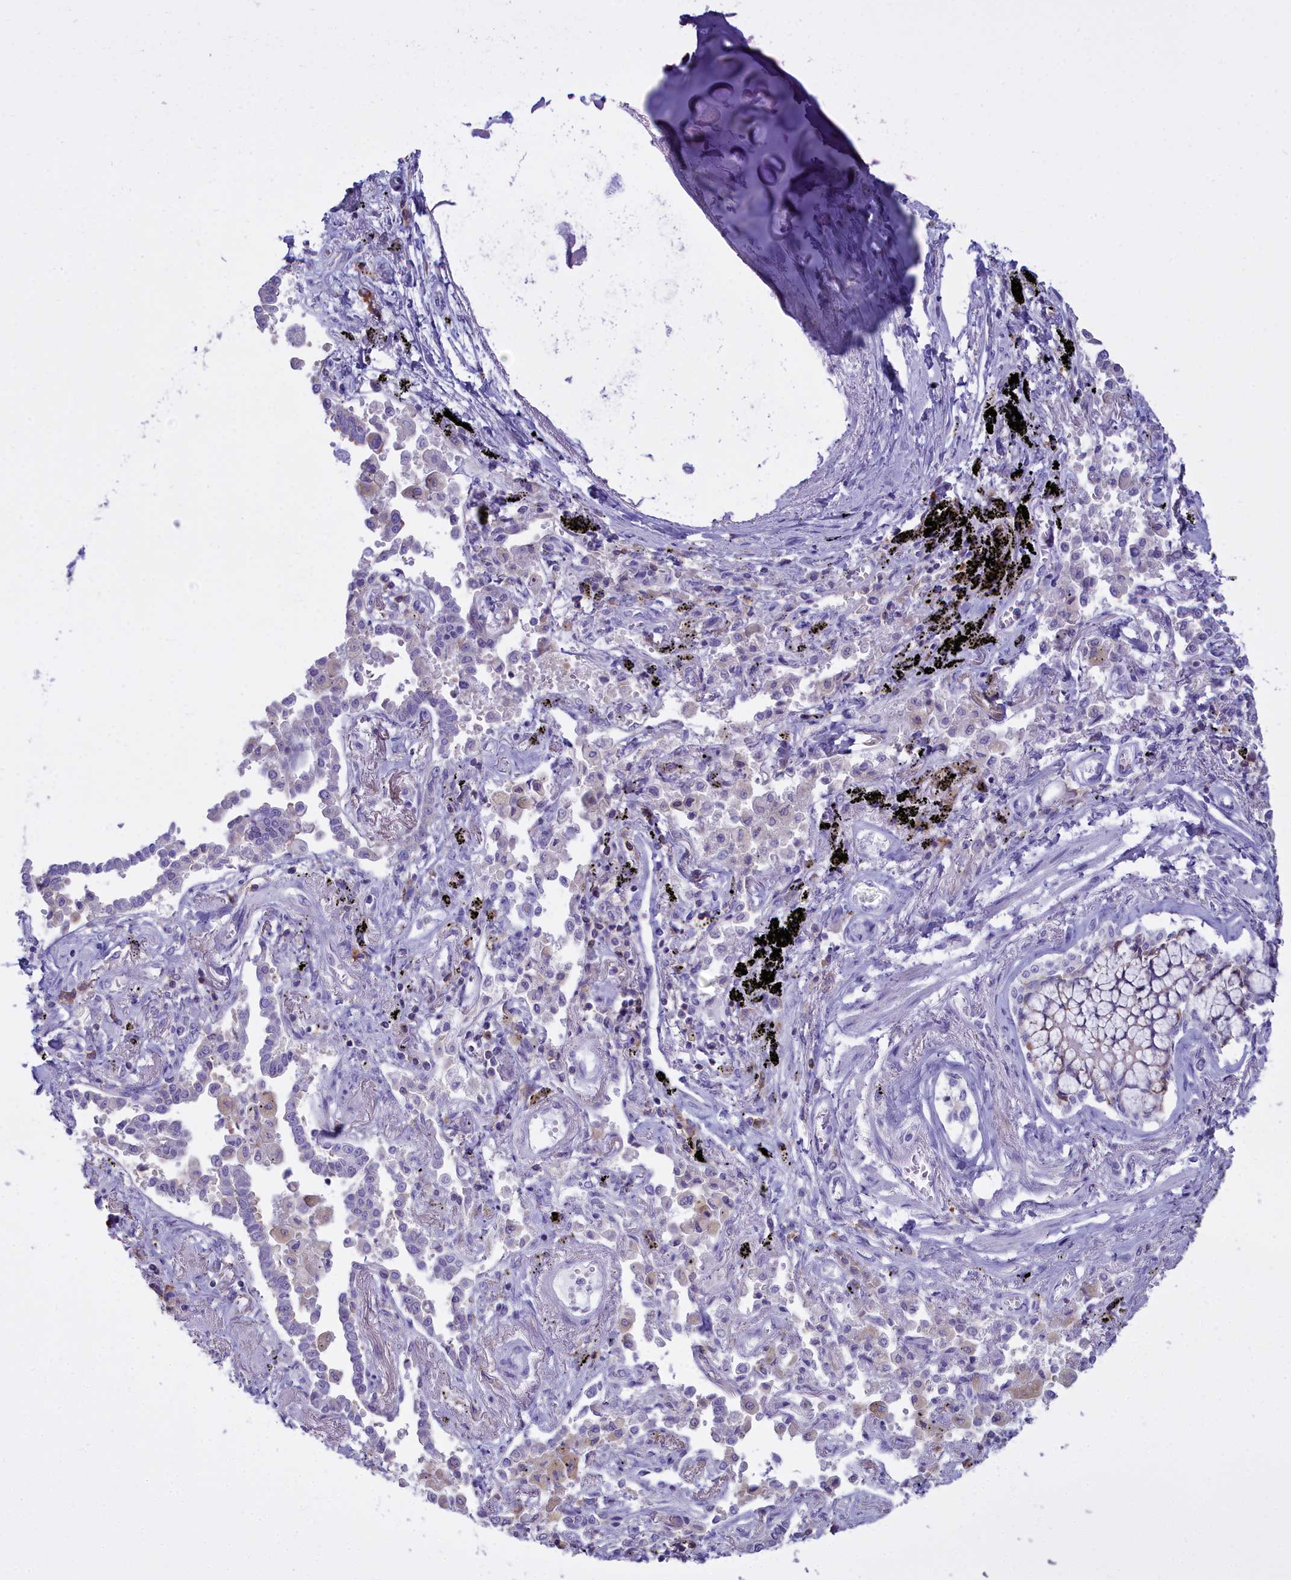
{"staining": {"intensity": "negative", "quantity": "none", "location": "none"}, "tissue": "lung cancer", "cell_type": "Tumor cells", "image_type": "cancer", "snomed": [{"axis": "morphology", "description": "Adenocarcinoma, NOS"}, {"axis": "topography", "description": "Lung"}], "caption": "IHC photomicrograph of lung cancer (adenocarcinoma) stained for a protein (brown), which displays no staining in tumor cells. The staining was performed using DAB to visualize the protein expression in brown, while the nuclei were stained in blue with hematoxylin (Magnification: 20x).", "gene": "CD5", "patient": {"sex": "male", "age": 67}}